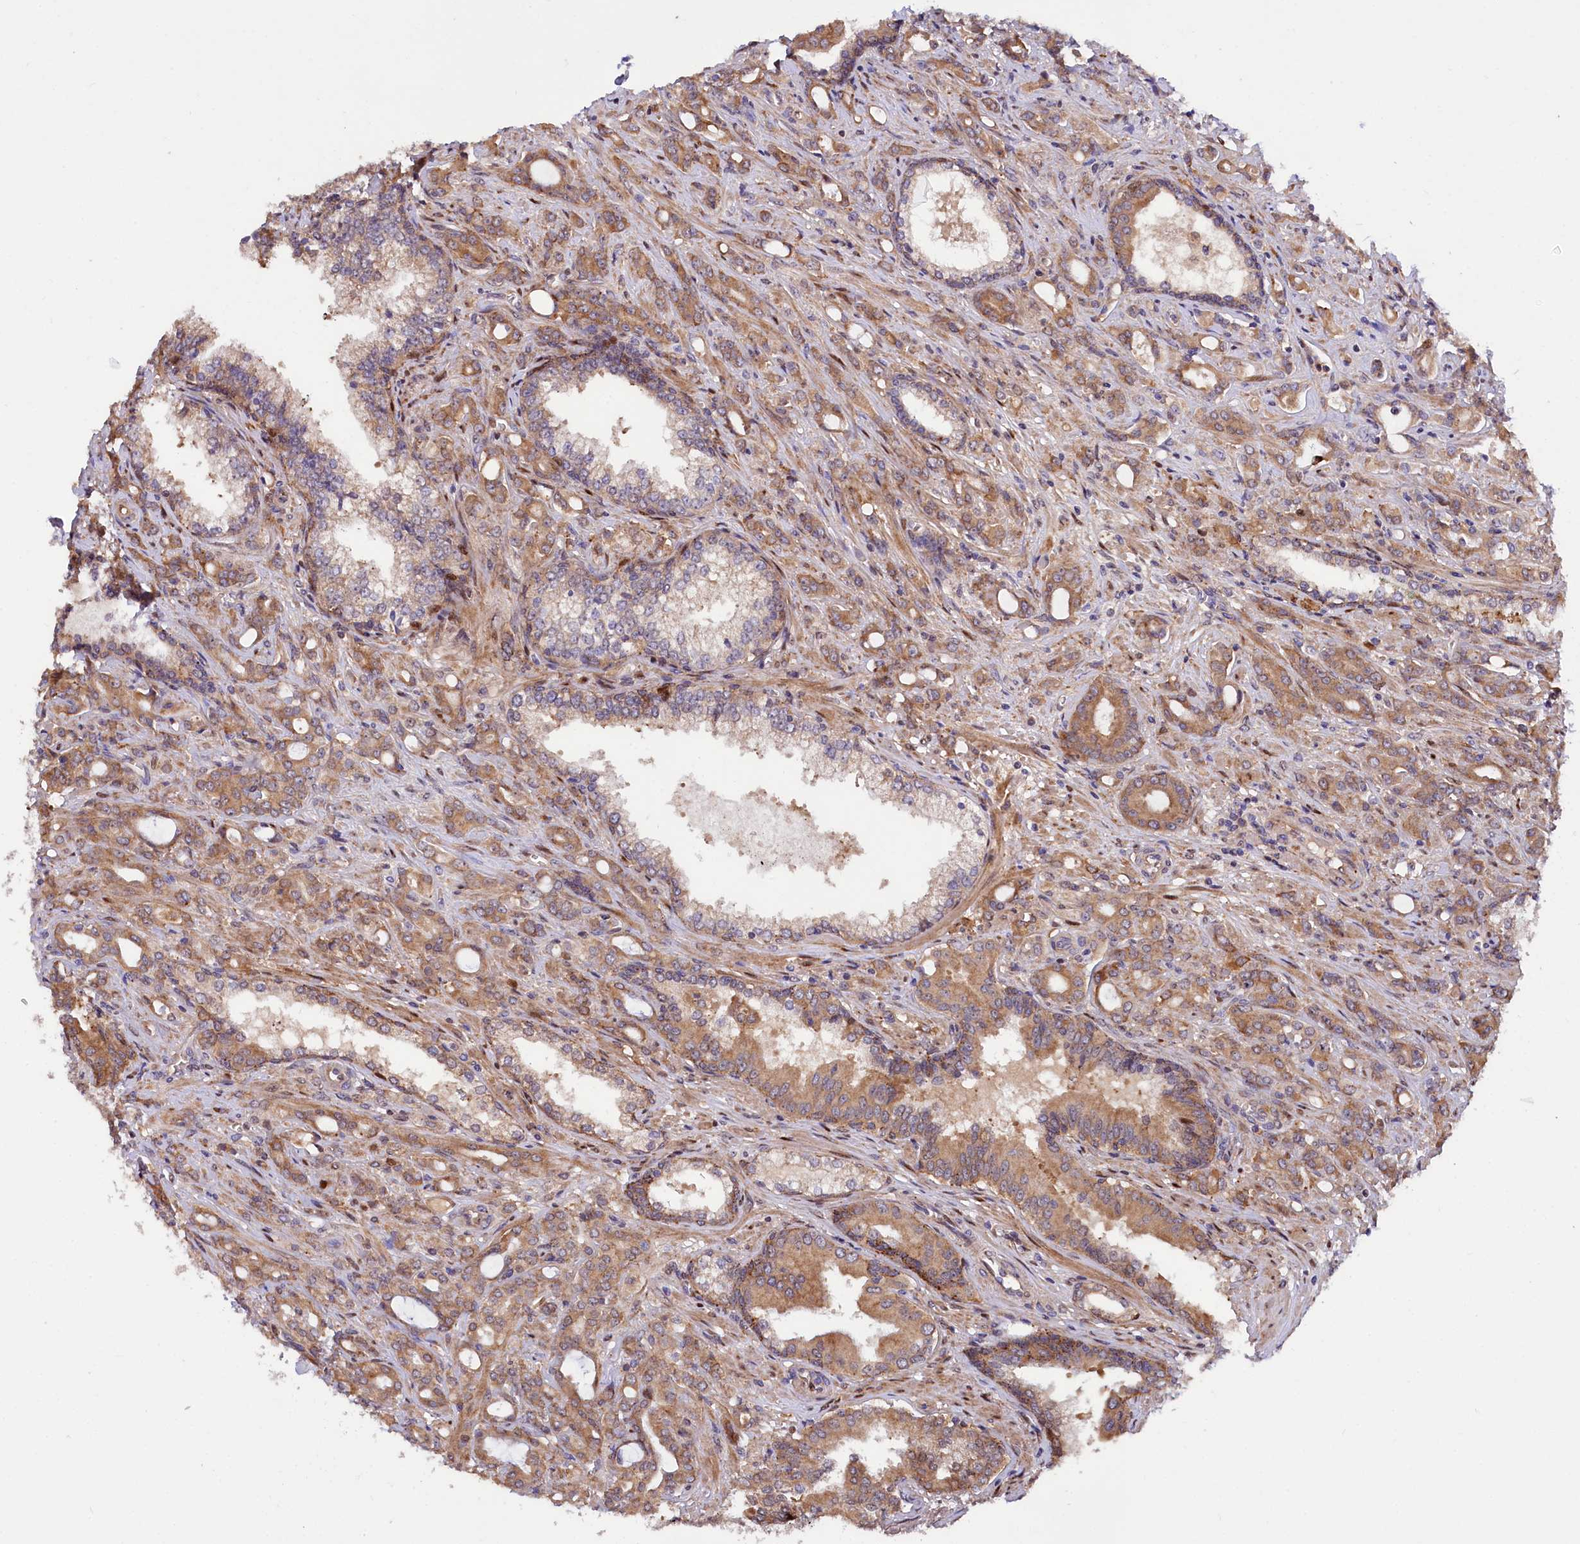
{"staining": {"intensity": "moderate", "quantity": ">75%", "location": "cytoplasmic/membranous"}, "tissue": "prostate cancer", "cell_type": "Tumor cells", "image_type": "cancer", "snomed": [{"axis": "morphology", "description": "Adenocarcinoma, High grade"}, {"axis": "topography", "description": "Prostate"}], "caption": "IHC histopathology image of prostate high-grade adenocarcinoma stained for a protein (brown), which reveals medium levels of moderate cytoplasmic/membranous expression in about >75% of tumor cells.", "gene": "PDZRN3", "patient": {"sex": "male", "age": 72}}